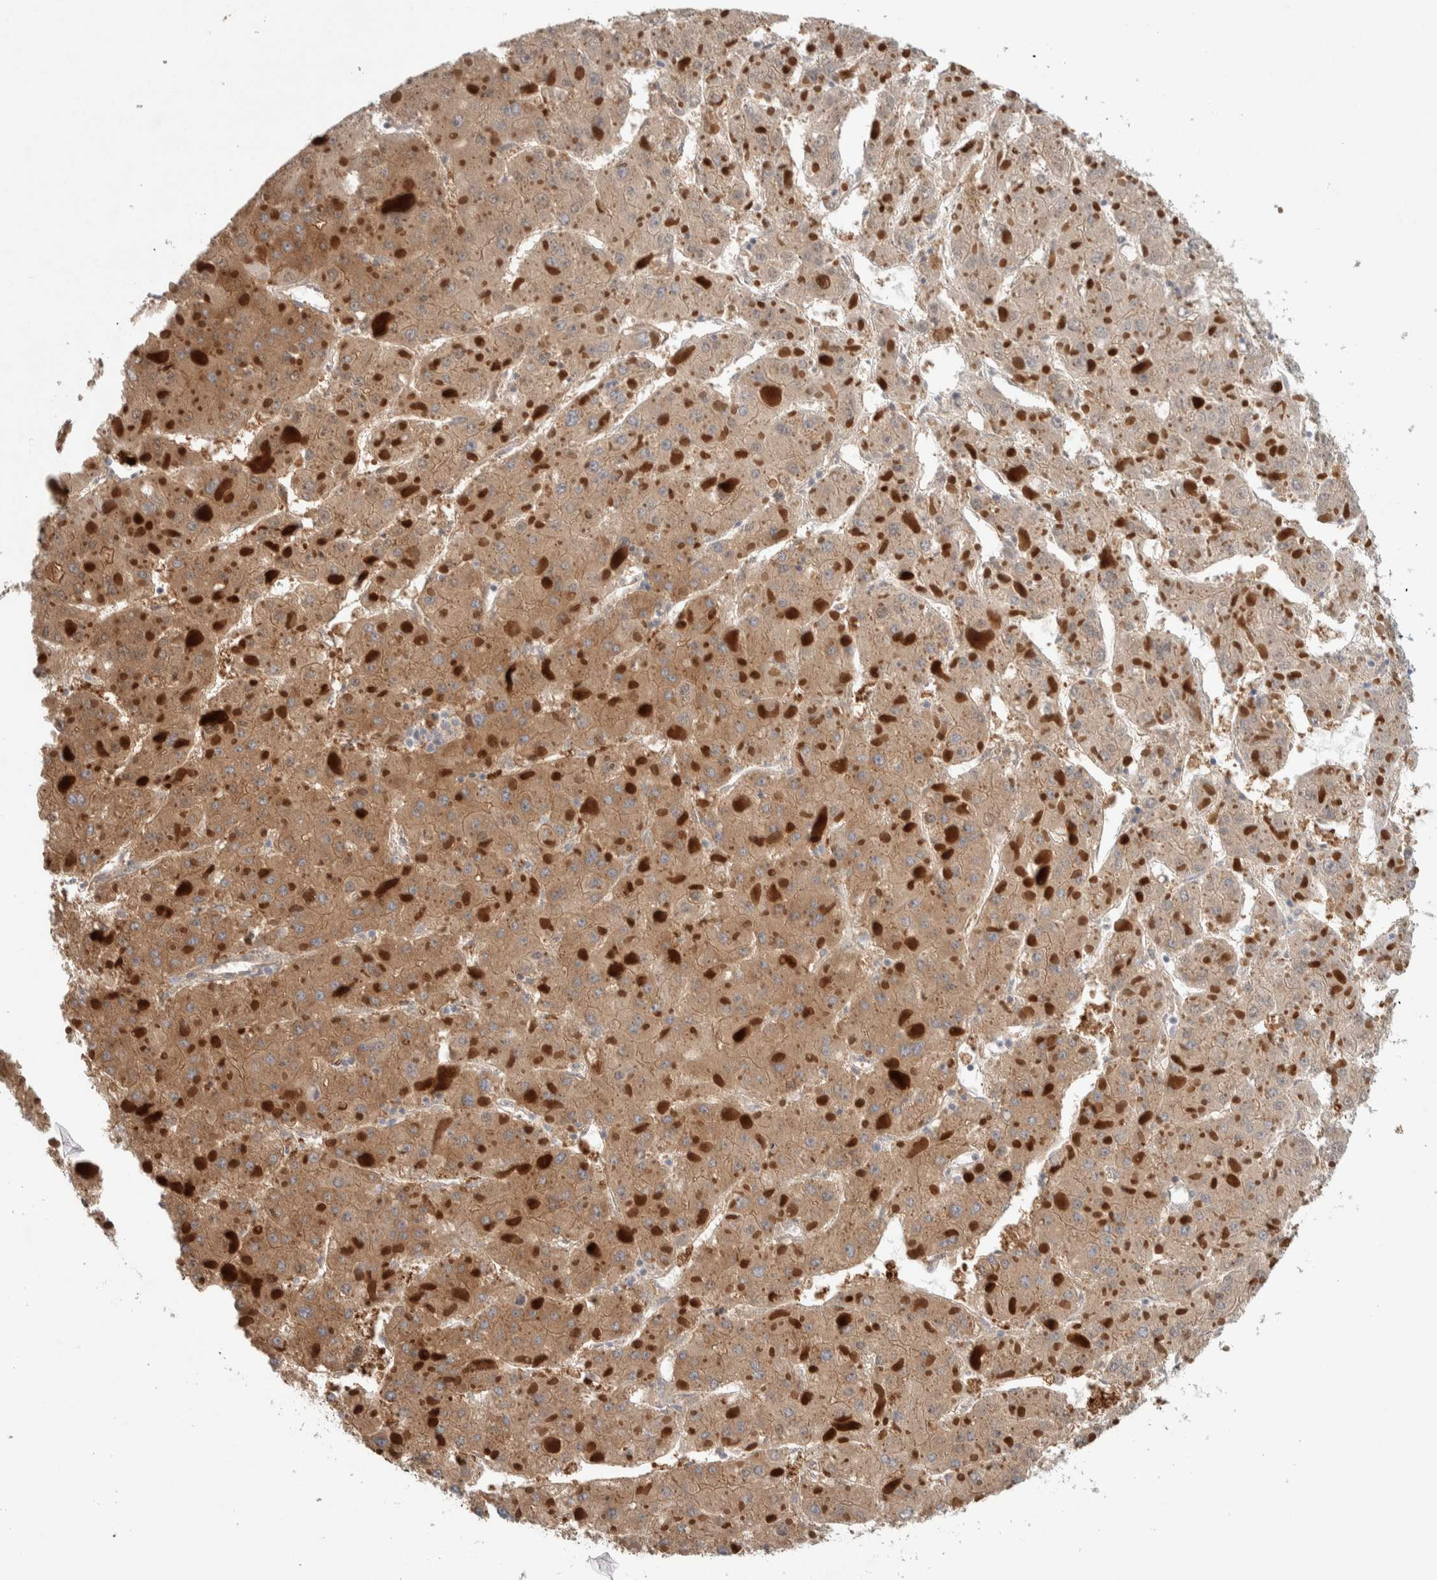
{"staining": {"intensity": "moderate", "quantity": ">75%", "location": "cytoplasmic/membranous"}, "tissue": "liver cancer", "cell_type": "Tumor cells", "image_type": "cancer", "snomed": [{"axis": "morphology", "description": "Carcinoma, Hepatocellular, NOS"}, {"axis": "topography", "description": "Liver"}], "caption": "DAB immunohistochemical staining of hepatocellular carcinoma (liver) exhibits moderate cytoplasmic/membranous protein staining in about >75% of tumor cells.", "gene": "DEPTOR", "patient": {"sex": "female", "age": 73}}